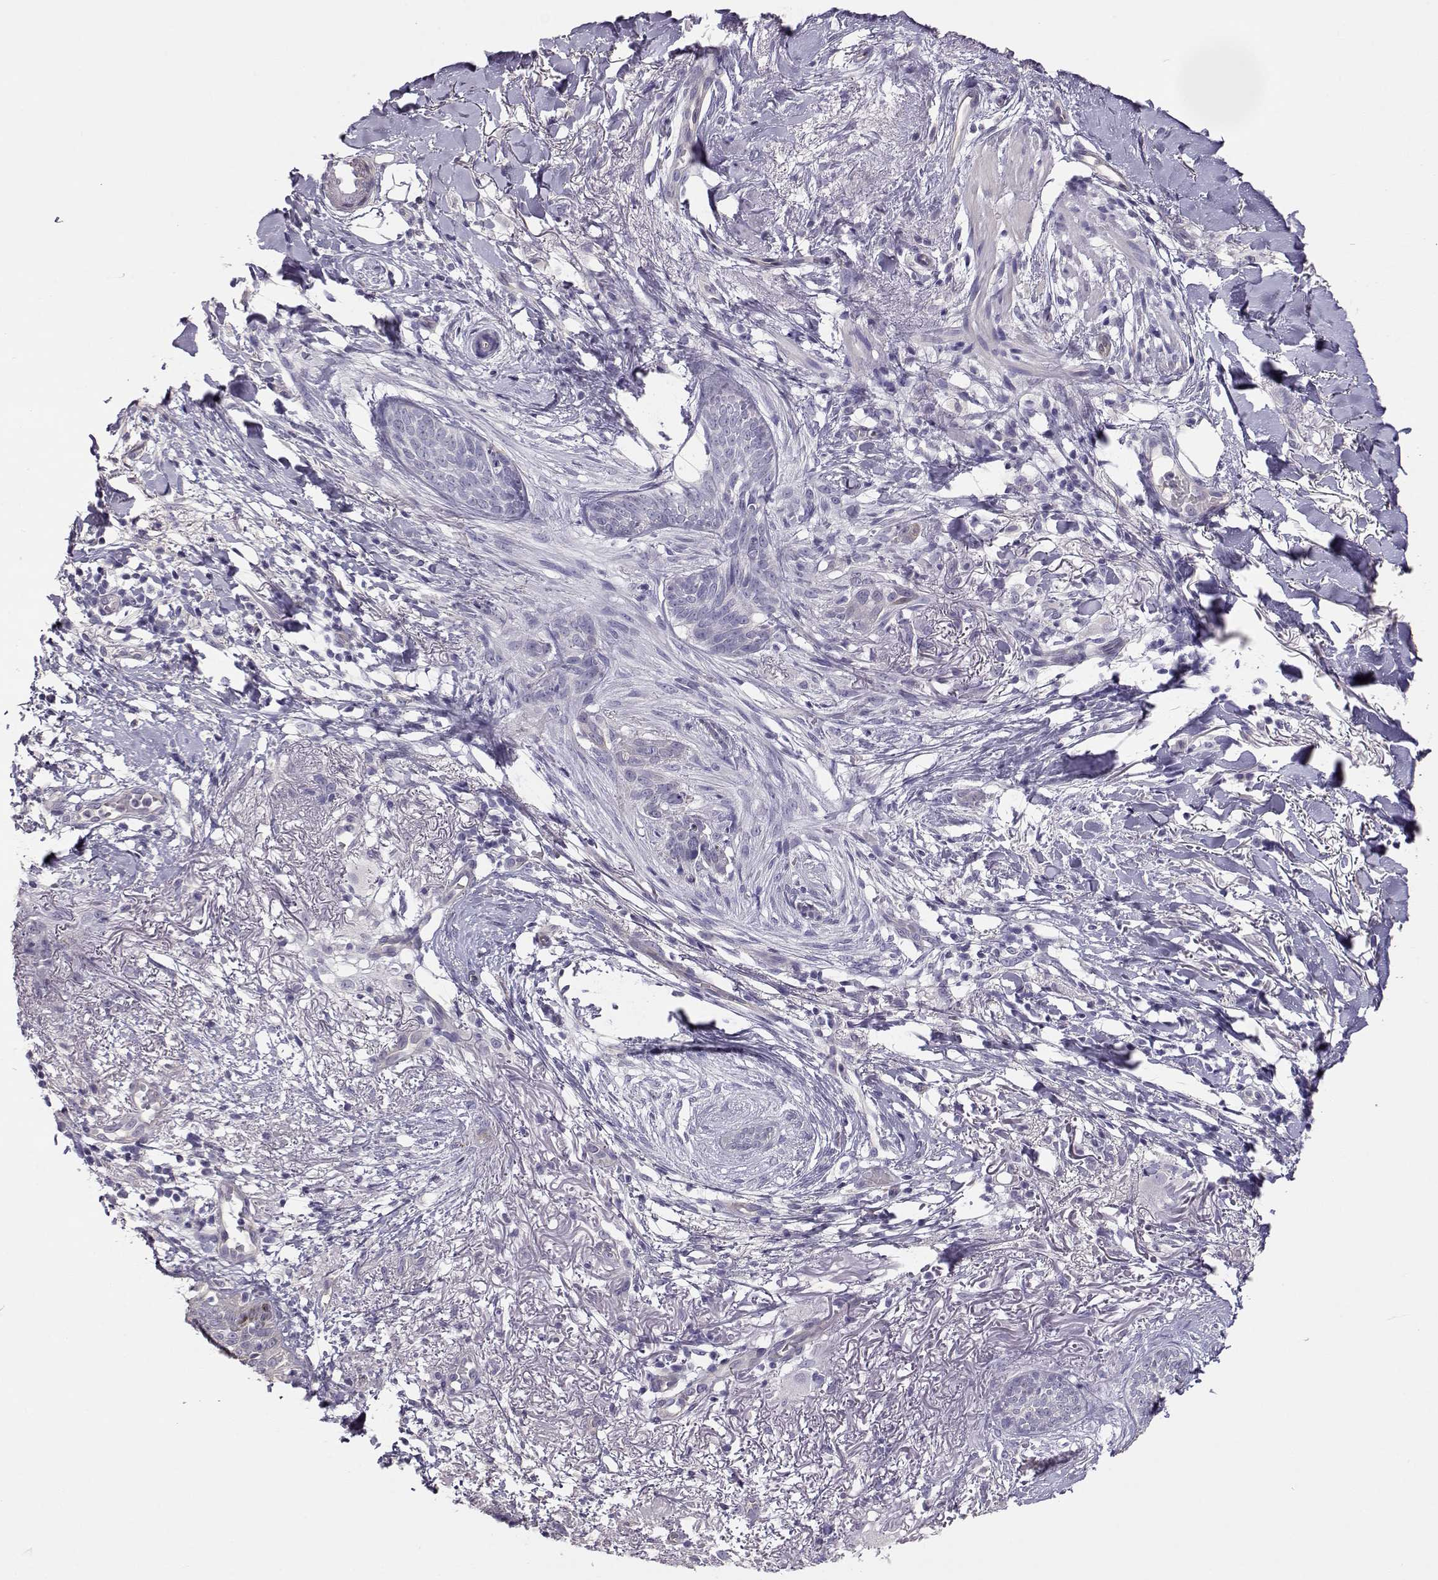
{"staining": {"intensity": "negative", "quantity": "none", "location": "none"}, "tissue": "skin cancer", "cell_type": "Tumor cells", "image_type": "cancer", "snomed": [{"axis": "morphology", "description": "Normal tissue, NOS"}, {"axis": "morphology", "description": "Basal cell carcinoma"}, {"axis": "topography", "description": "Skin"}], "caption": "DAB immunohistochemical staining of human skin cancer (basal cell carcinoma) demonstrates no significant expression in tumor cells.", "gene": "ENDOU", "patient": {"sex": "male", "age": 84}}